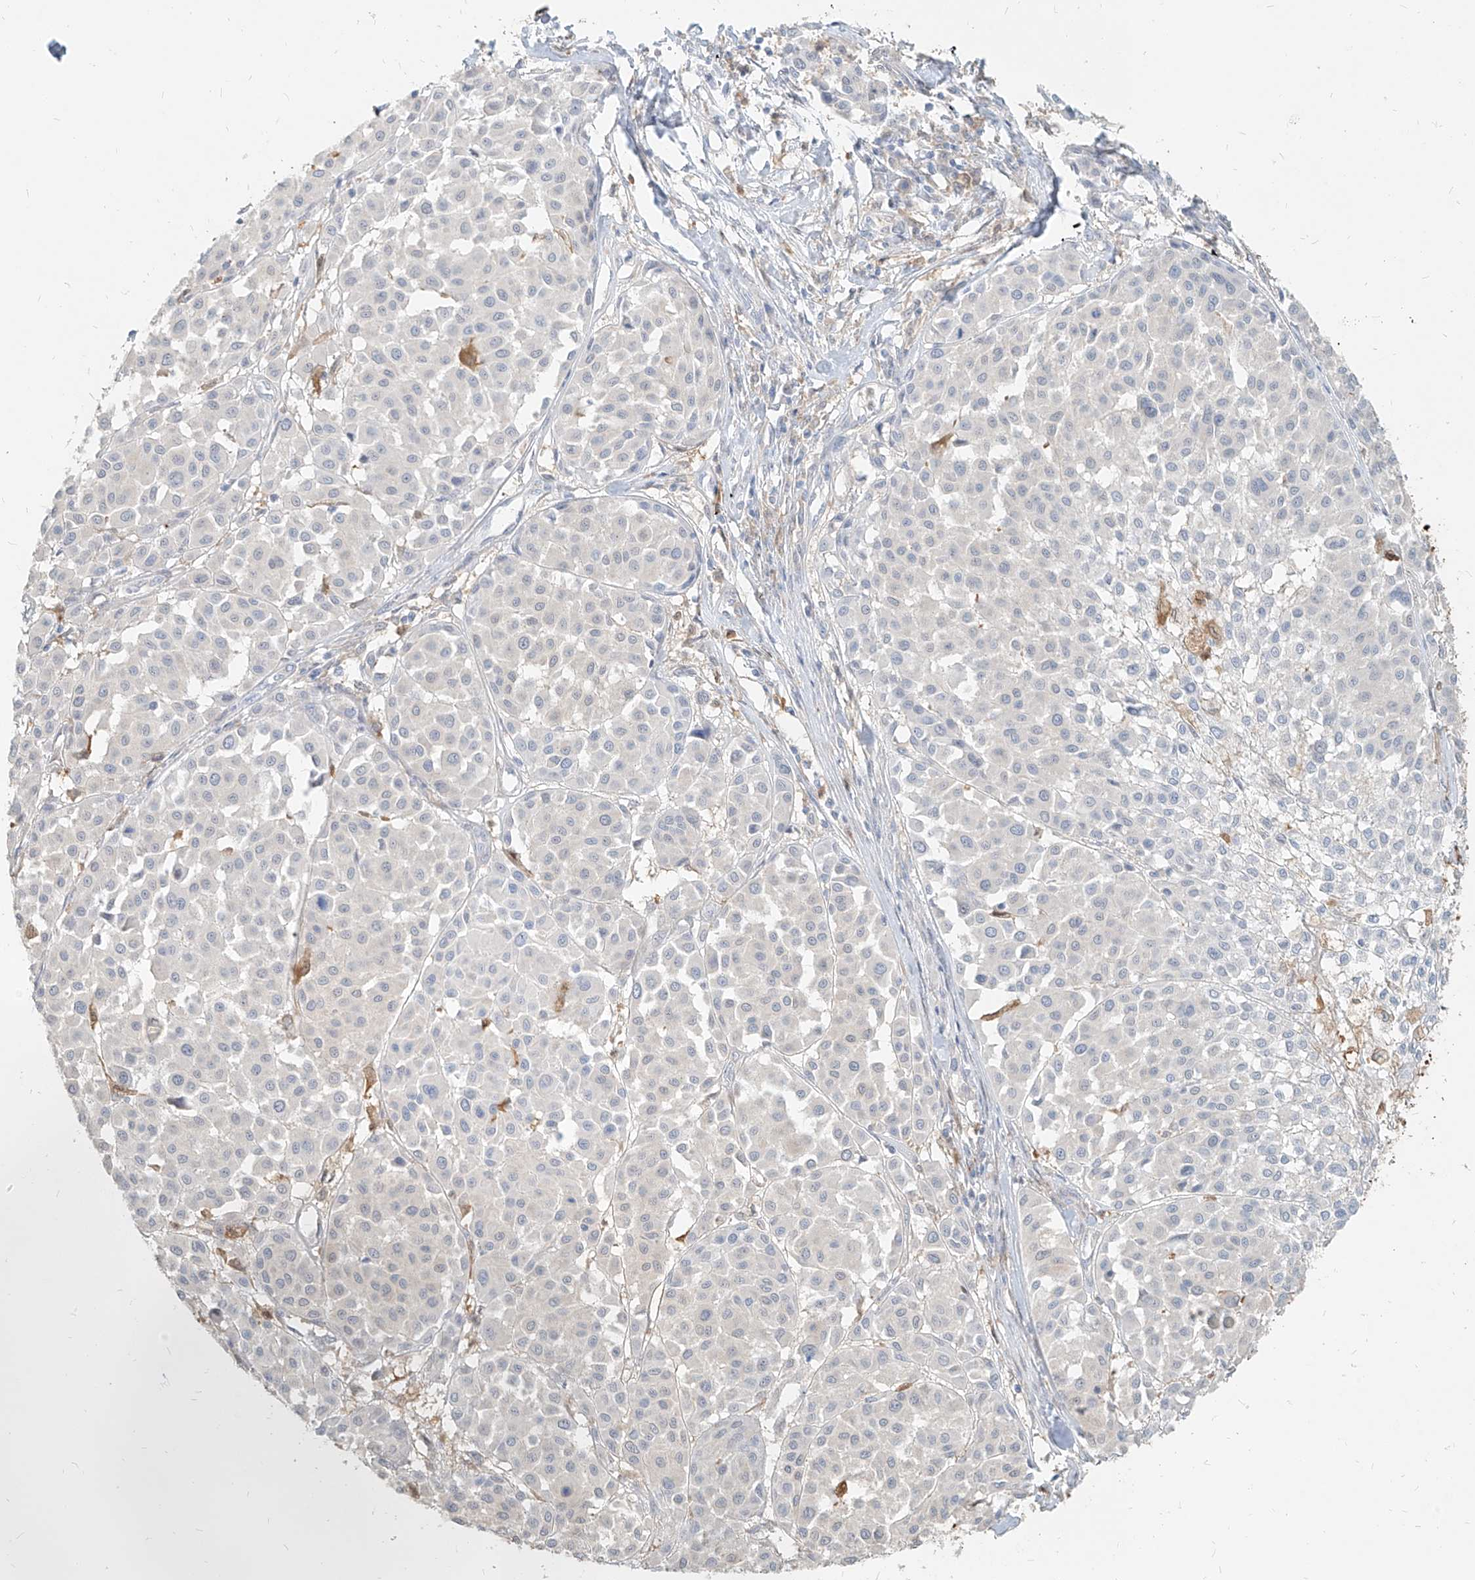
{"staining": {"intensity": "negative", "quantity": "none", "location": "none"}, "tissue": "melanoma", "cell_type": "Tumor cells", "image_type": "cancer", "snomed": [{"axis": "morphology", "description": "Malignant melanoma, Metastatic site"}, {"axis": "topography", "description": "Soft tissue"}], "caption": "Immunohistochemistry (IHC) photomicrograph of human malignant melanoma (metastatic site) stained for a protein (brown), which demonstrates no expression in tumor cells.", "gene": "PGD", "patient": {"sex": "male", "age": 41}}